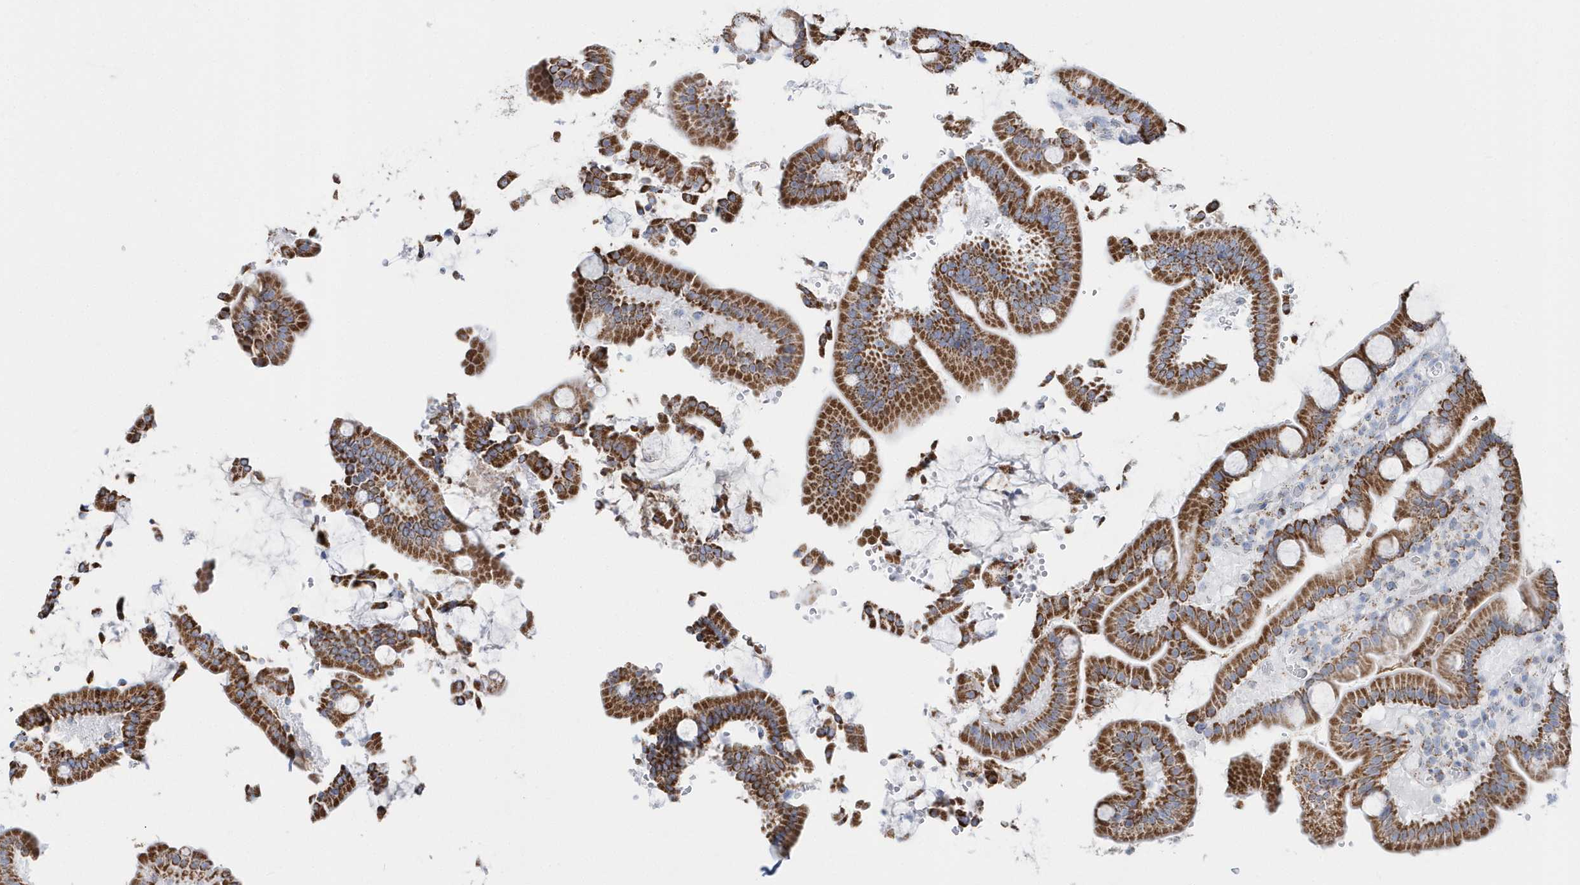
{"staining": {"intensity": "strong", "quantity": ">75%", "location": "cytoplasmic/membranous"}, "tissue": "duodenum", "cell_type": "Glandular cells", "image_type": "normal", "snomed": [{"axis": "morphology", "description": "Normal tissue, NOS"}, {"axis": "topography", "description": "Duodenum"}], "caption": "Immunohistochemical staining of benign duodenum displays high levels of strong cytoplasmic/membranous positivity in approximately >75% of glandular cells. Ihc stains the protein in brown and the nuclei are stained blue.", "gene": "TMCO6", "patient": {"sex": "male", "age": 55}}